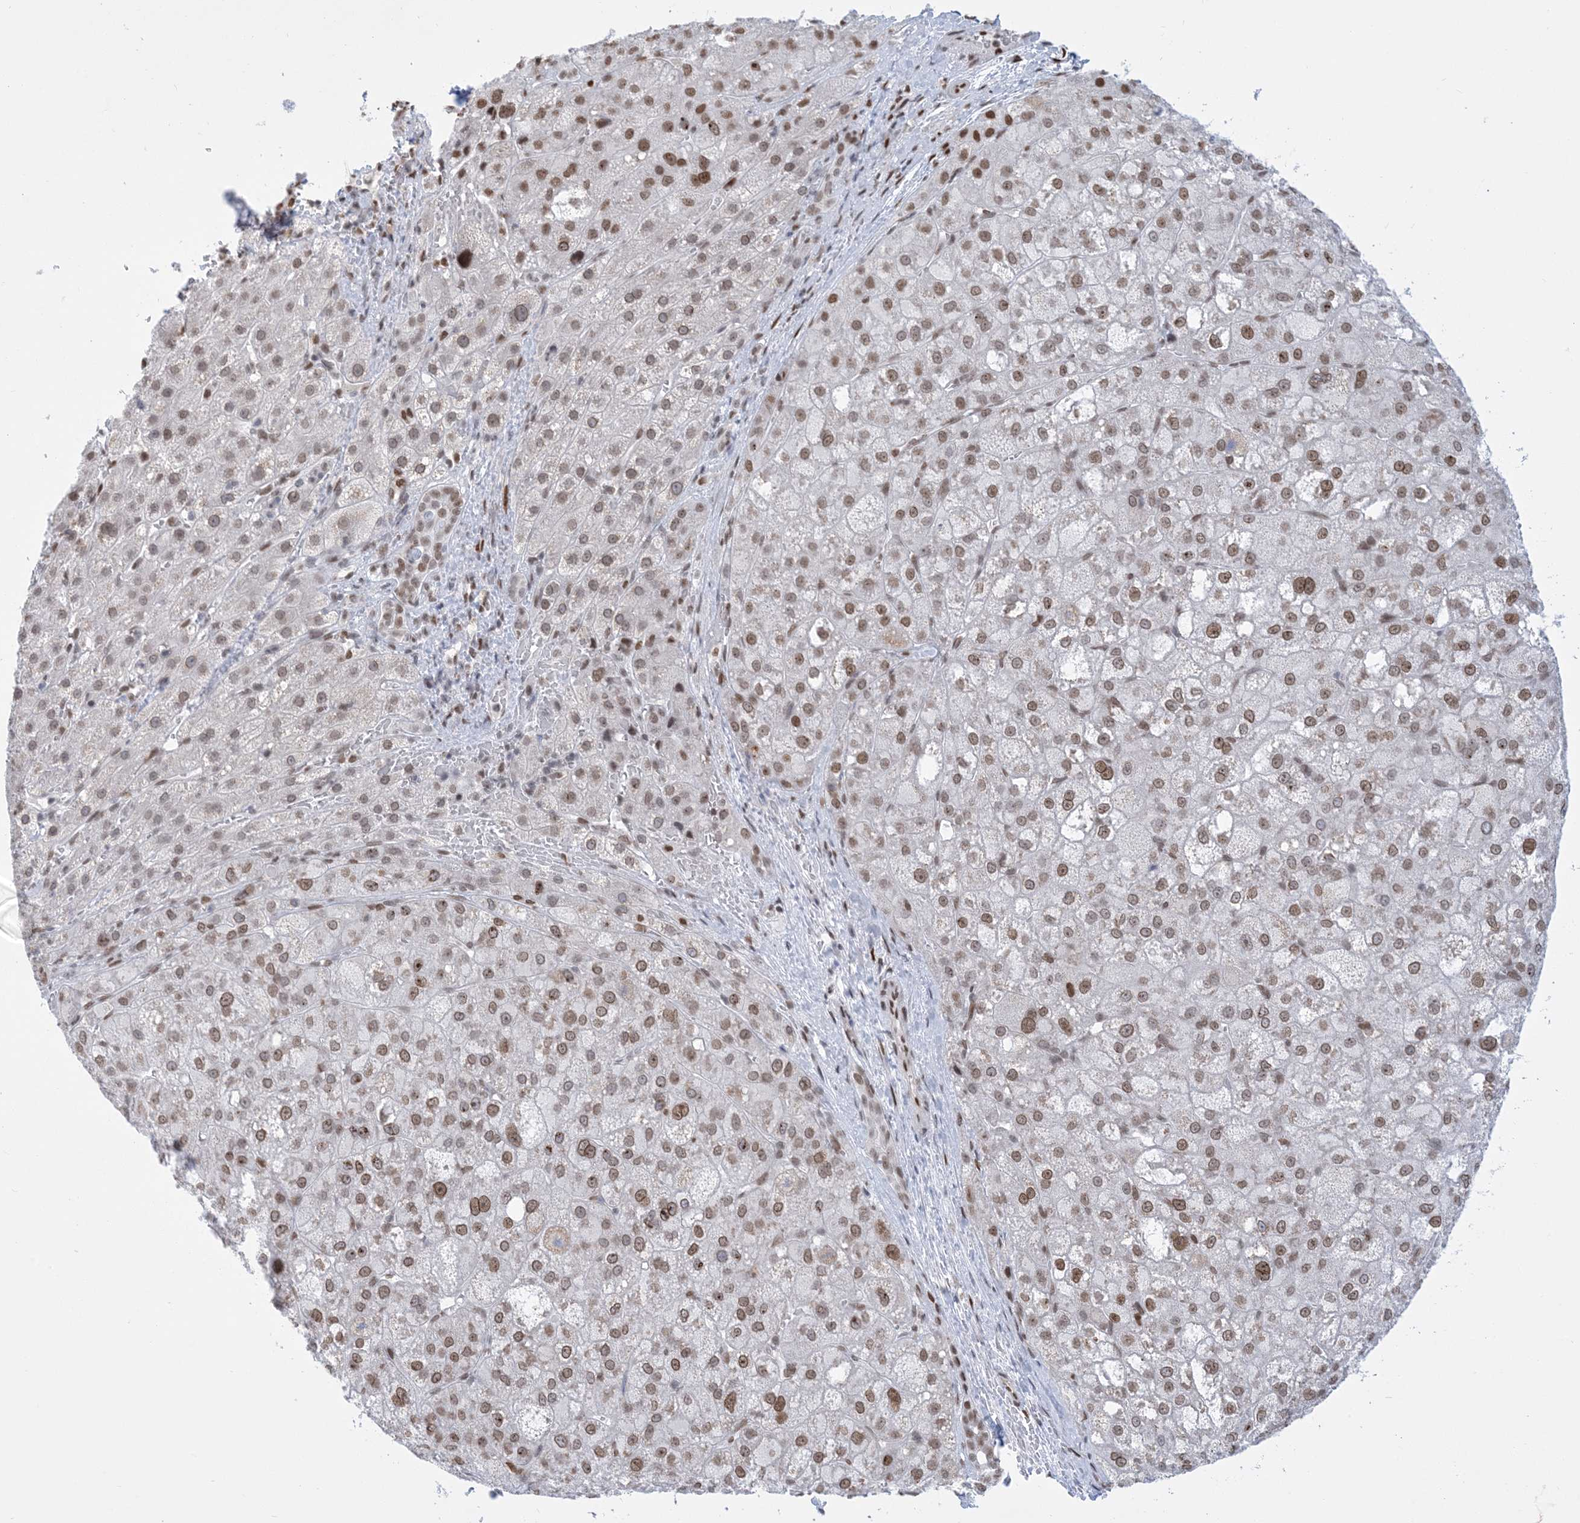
{"staining": {"intensity": "moderate", "quantity": ">75%", "location": "nuclear"}, "tissue": "liver cancer", "cell_type": "Tumor cells", "image_type": "cancer", "snomed": [{"axis": "morphology", "description": "Carcinoma, Hepatocellular, NOS"}, {"axis": "topography", "description": "Liver"}], "caption": "Approximately >75% of tumor cells in liver cancer (hepatocellular carcinoma) show moderate nuclear protein expression as visualized by brown immunohistochemical staining.", "gene": "PCYT1A", "patient": {"sex": "male", "age": 57}}